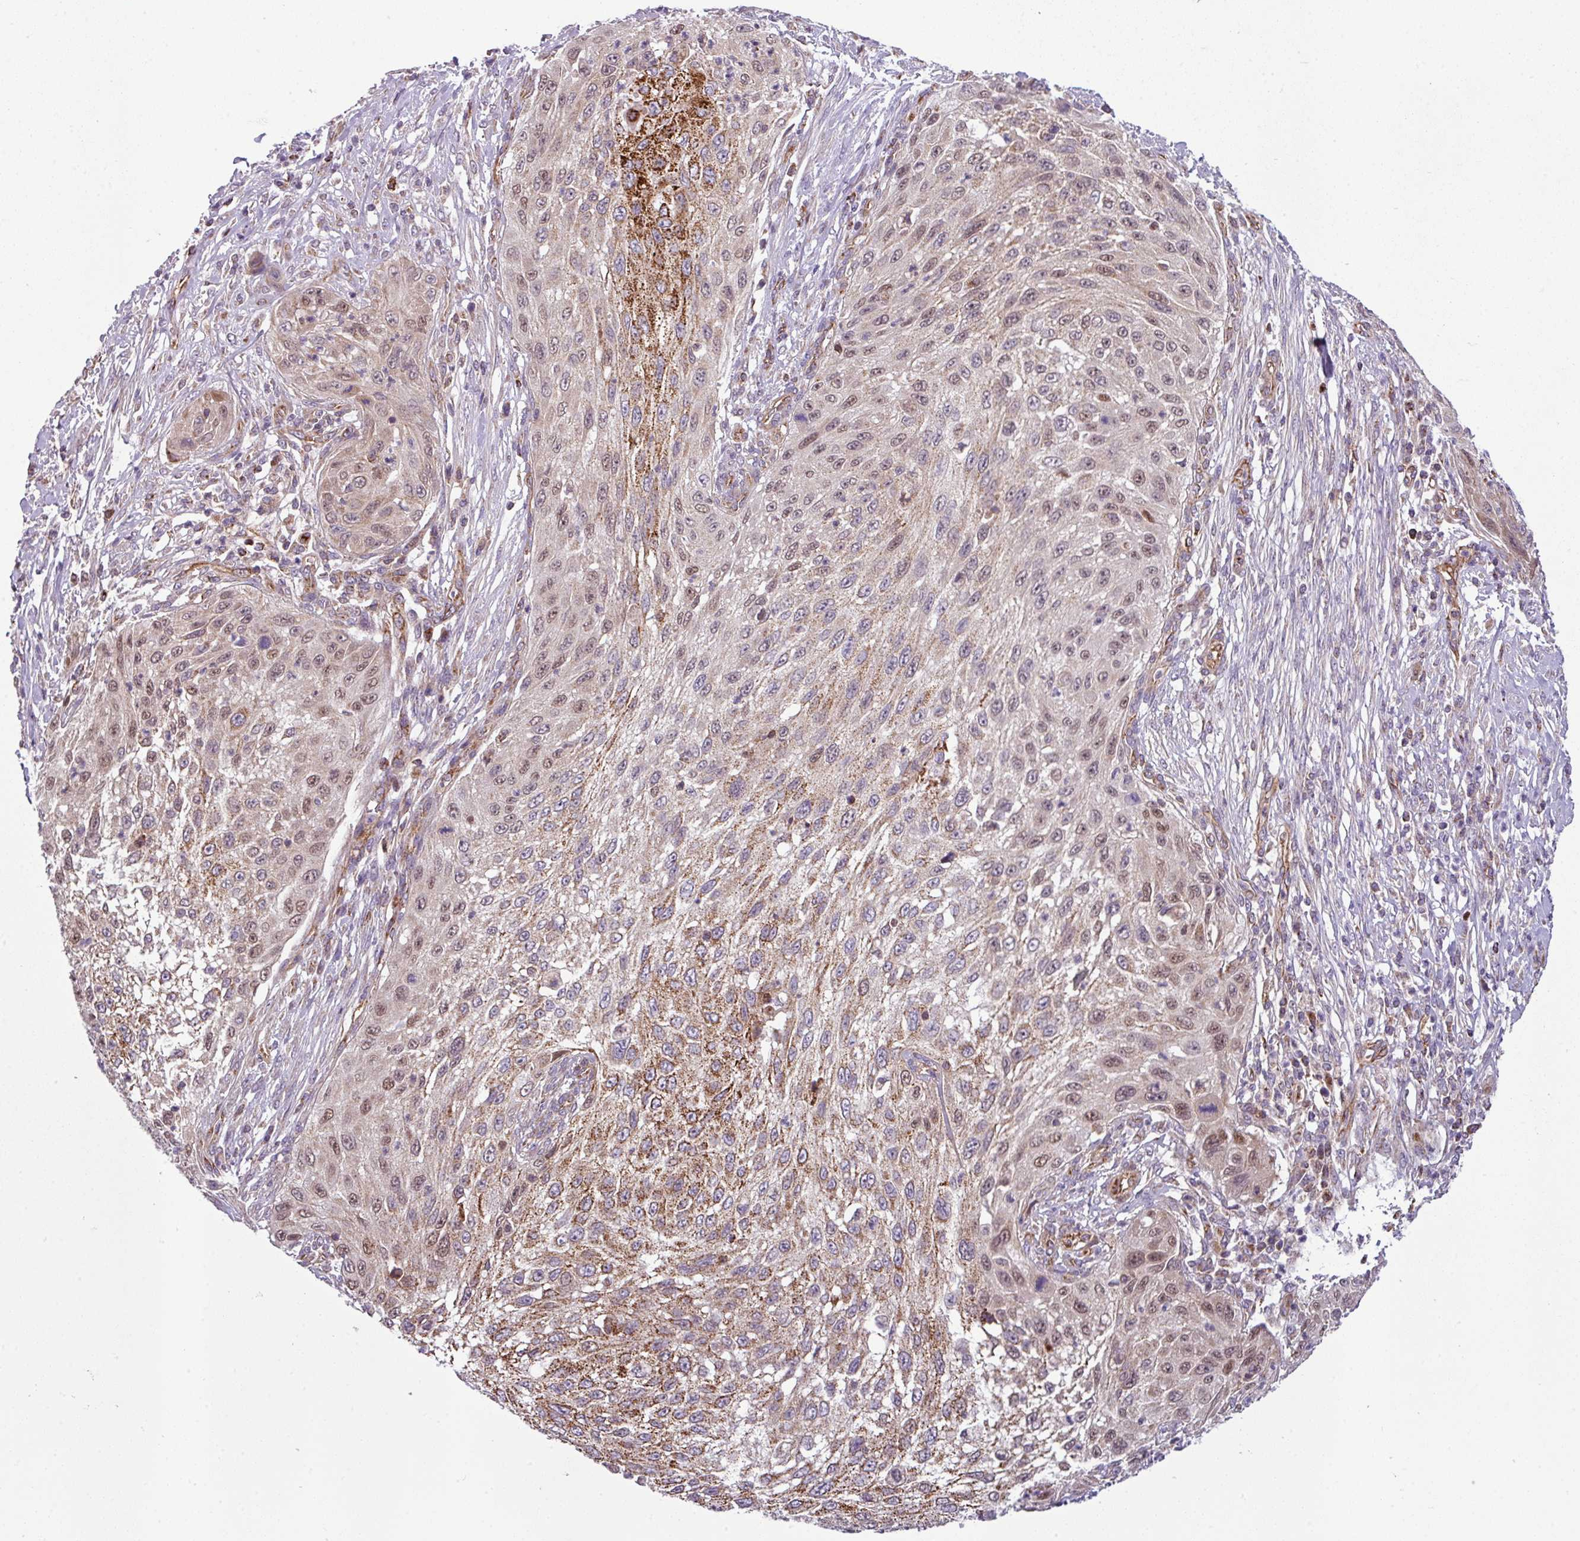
{"staining": {"intensity": "moderate", "quantity": "25%-75%", "location": "cytoplasmic/membranous,nuclear"}, "tissue": "cervical cancer", "cell_type": "Tumor cells", "image_type": "cancer", "snomed": [{"axis": "morphology", "description": "Squamous cell carcinoma, NOS"}, {"axis": "topography", "description": "Cervix"}], "caption": "Immunohistochemistry of human cervical cancer (squamous cell carcinoma) displays medium levels of moderate cytoplasmic/membranous and nuclear staining in about 25%-75% of tumor cells.", "gene": "PRELID3B", "patient": {"sex": "female", "age": 42}}